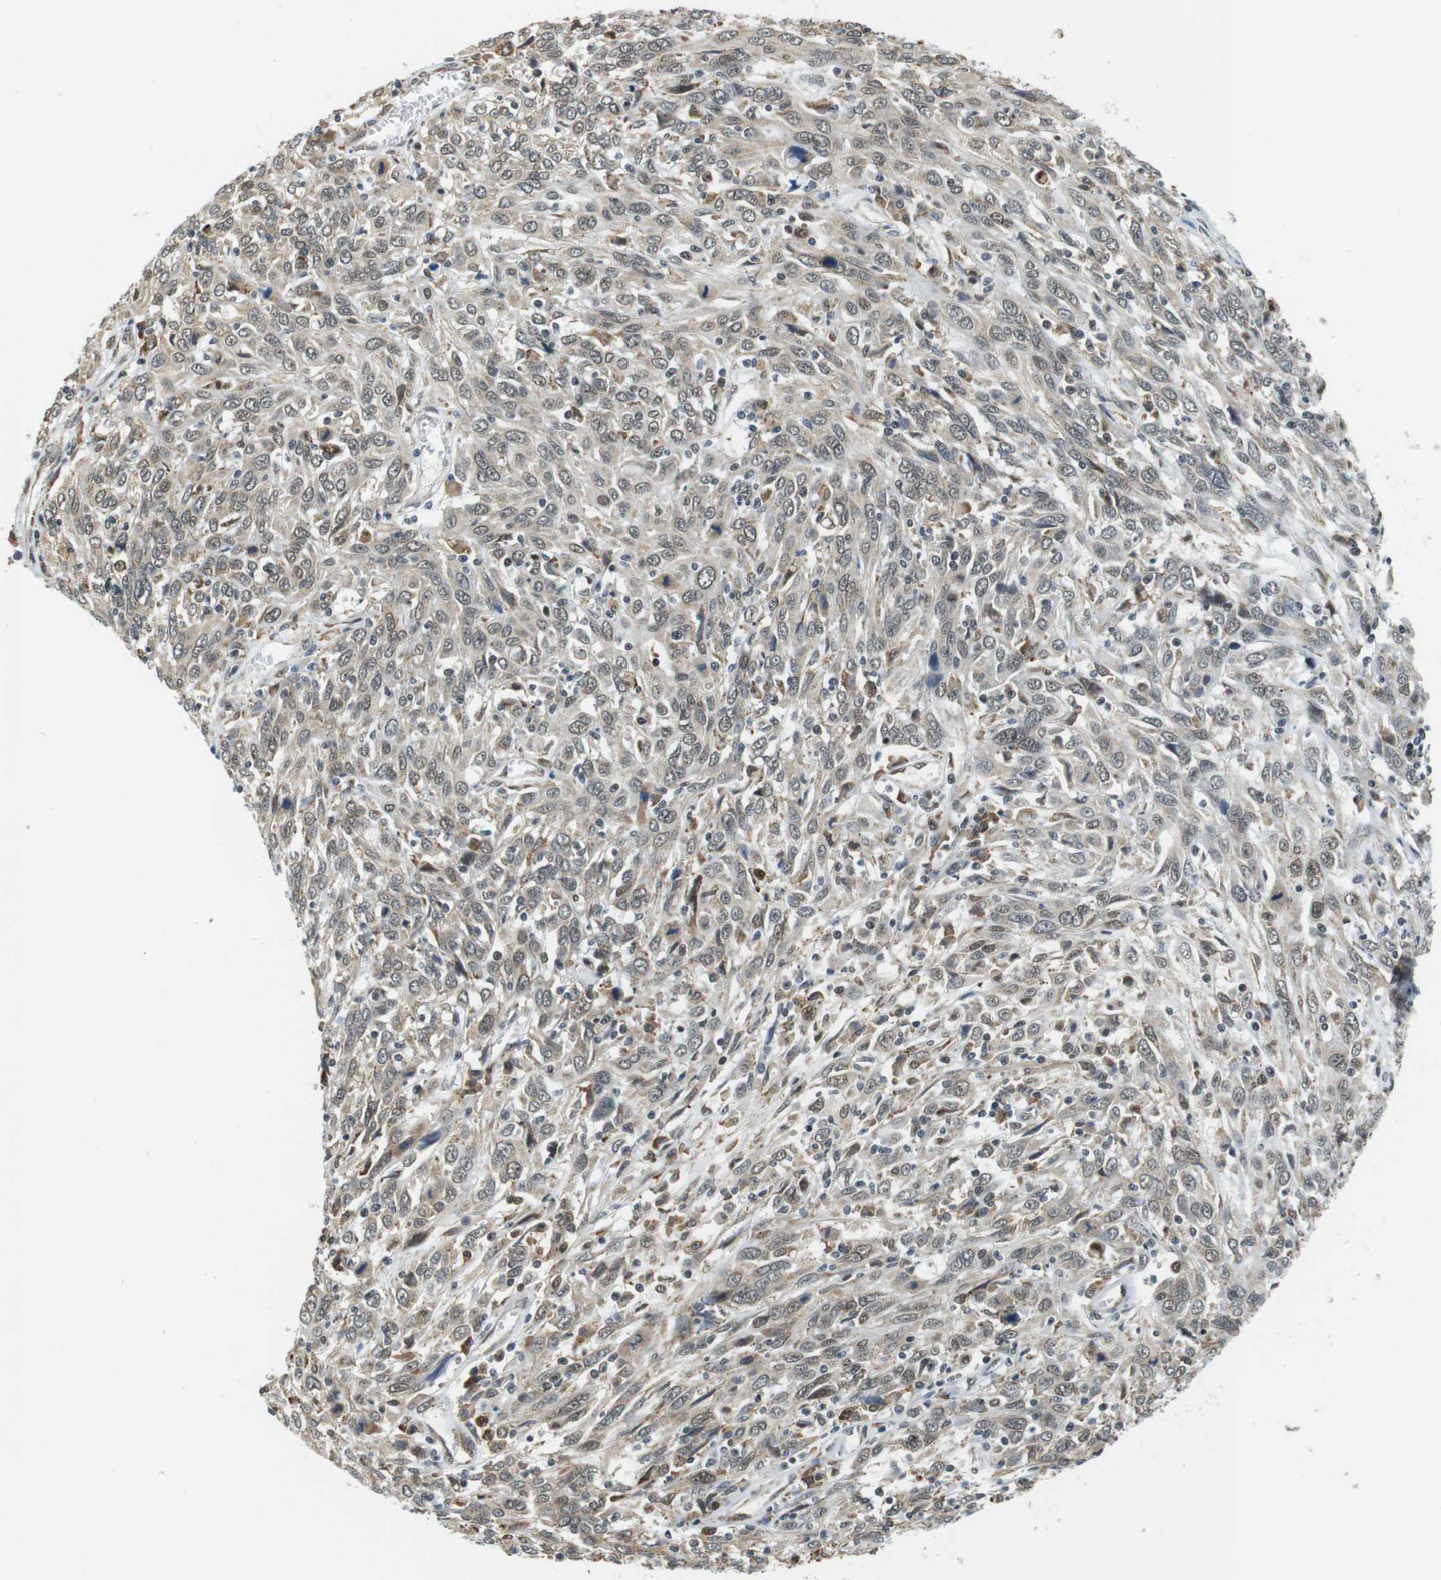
{"staining": {"intensity": "moderate", "quantity": ">75%", "location": "cytoplasmic/membranous,nuclear"}, "tissue": "cervical cancer", "cell_type": "Tumor cells", "image_type": "cancer", "snomed": [{"axis": "morphology", "description": "Squamous cell carcinoma, NOS"}, {"axis": "topography", "description": "Cervix"}], "caption": "This histopathology image reveals immunohistochemistry (IHC) staining of human squamous cell carcinoma (cervical), with medium moderate cytoplasmic/membranous and nuclear positivity in approximately >75% of tumor cells.", "gene": "RNF38", "patient": {"sex": "female", "age": 46}}